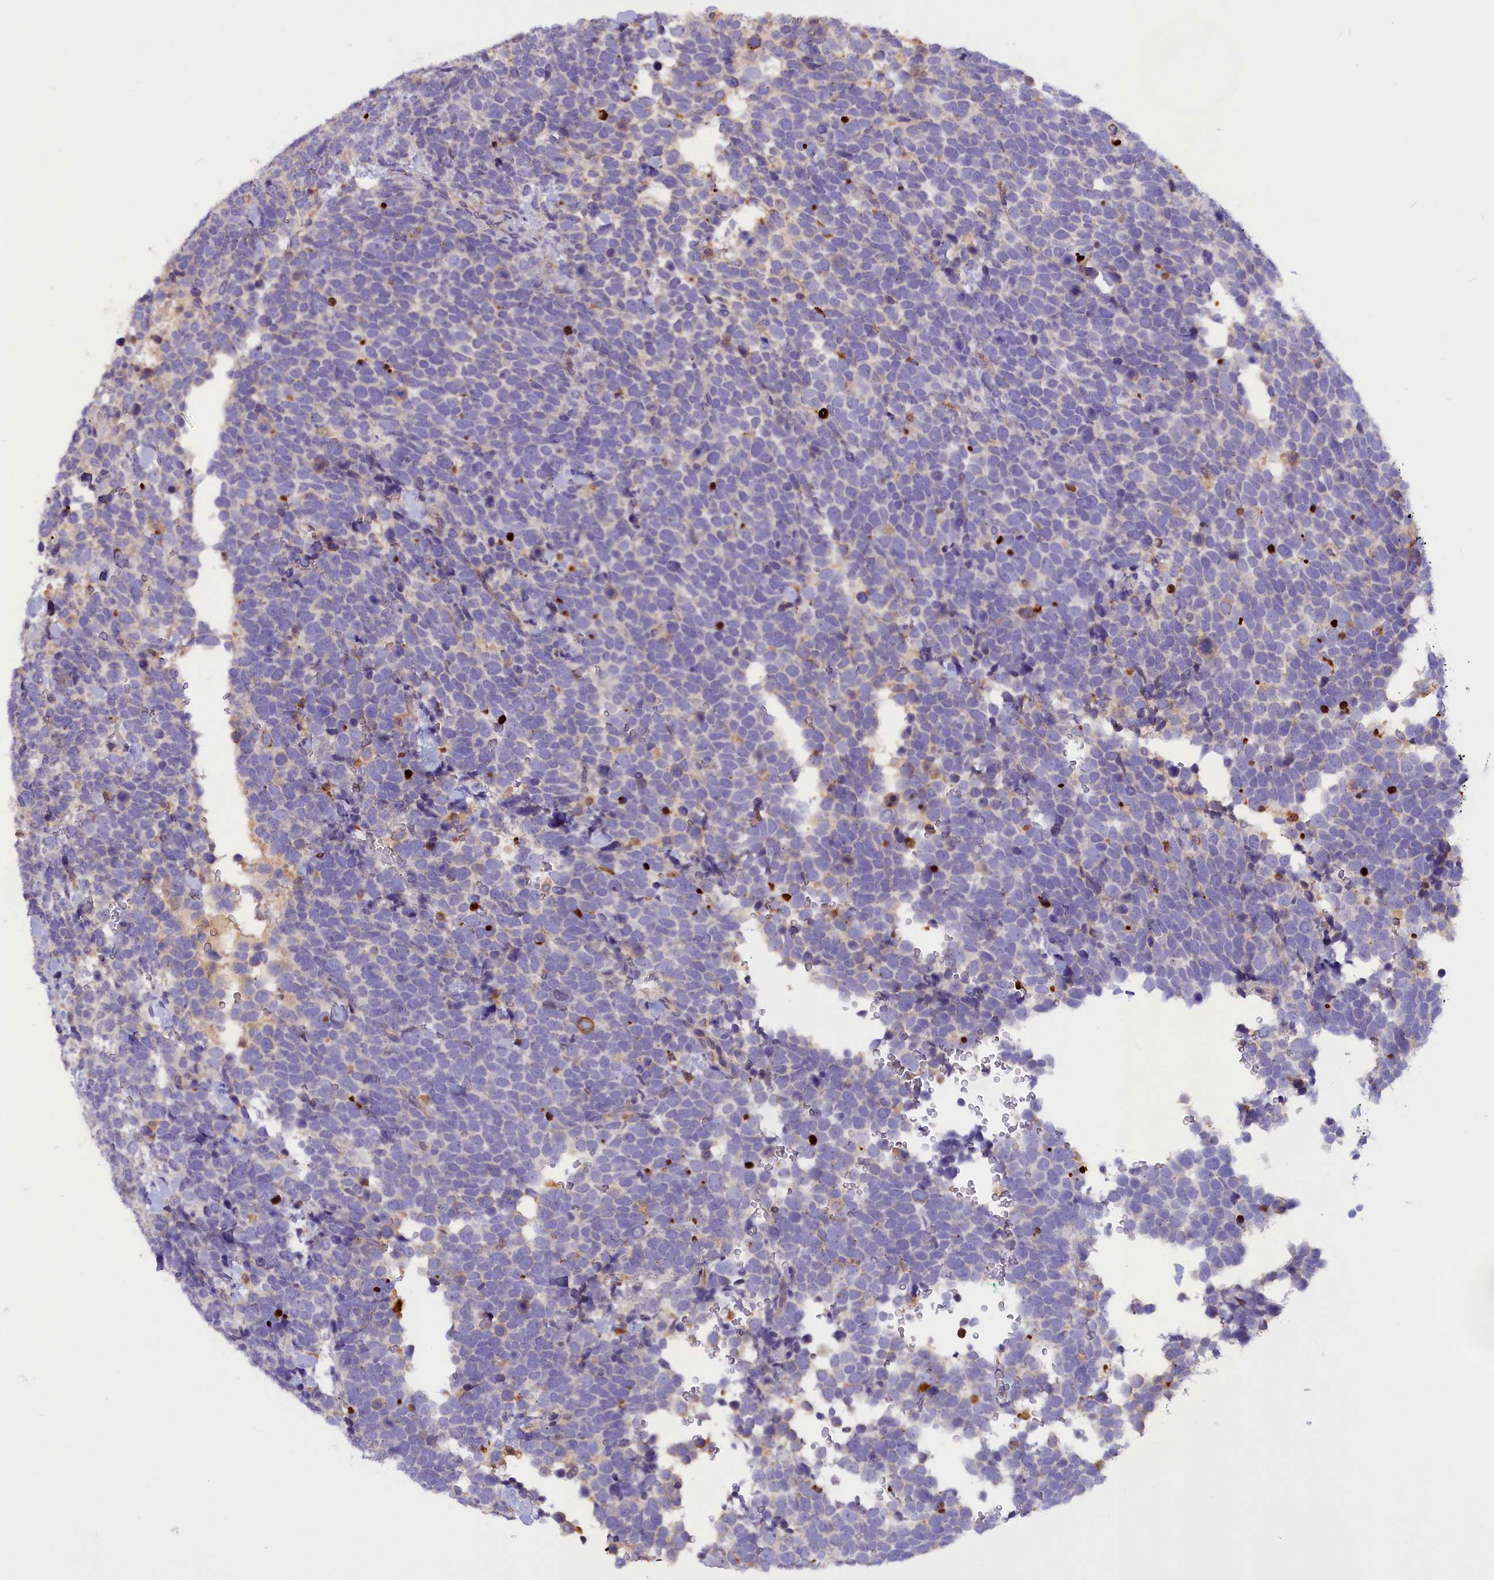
{"staining": {"intensity": "negative", "quantity": "none", "location": "none"}, "tissue": "urothelial cancer", "cell_type": "Tumor cells", "image_type": "cancer", "snomed": [{"axis": "morphology", "description": "Urothelial carcinoma, High grade"}, {"axis": "topography", "description": "Urinary bladder"}], "caption": "DAB (3,3'-diaminobenzidine) immunohistochemical staining of urothelial cancer demonstrates no significant positivity in tumor cells.", "gene": "FAM149B1", "patient": {"sex": "female", "age": 82}}